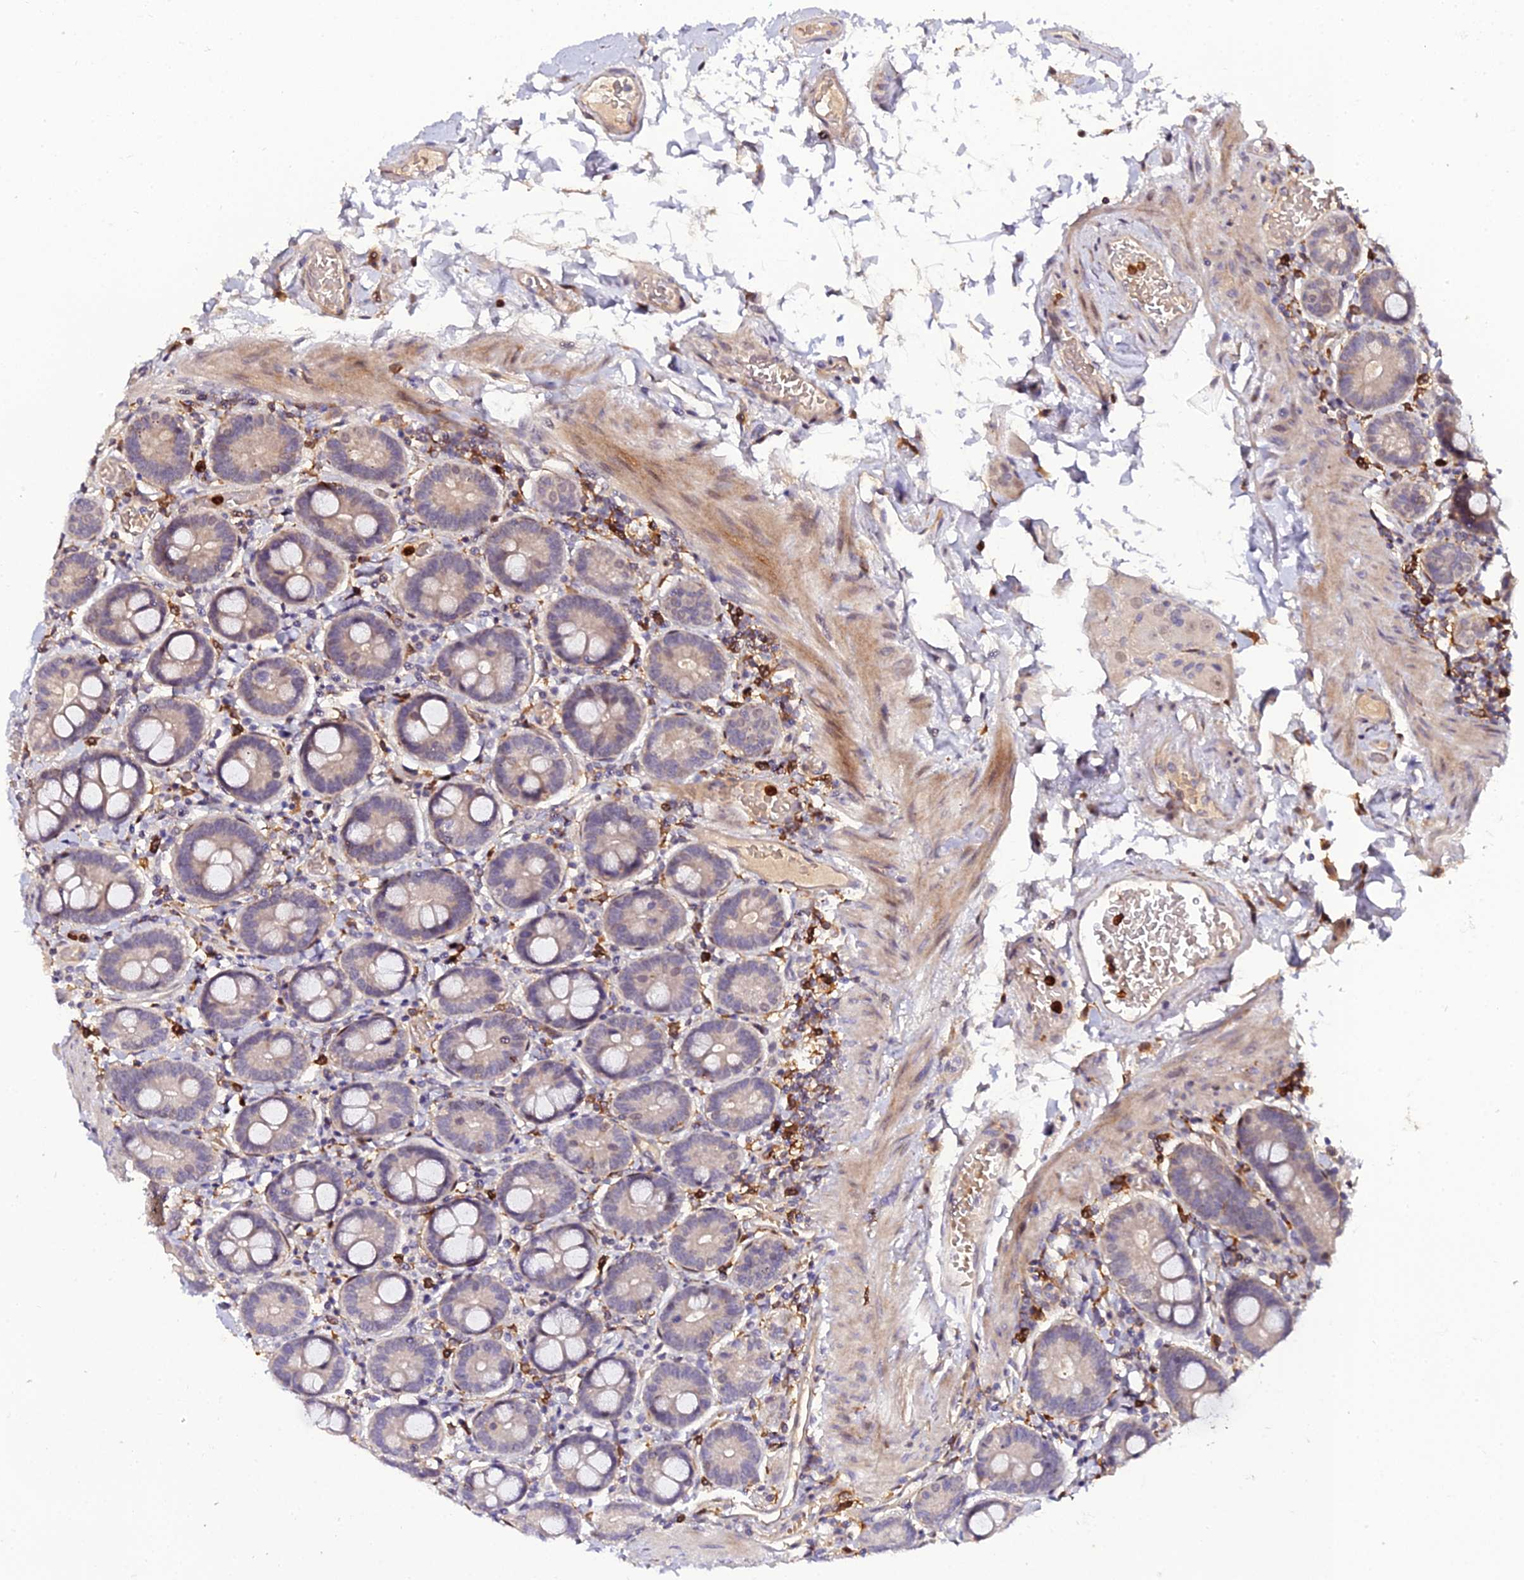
{"staining": {"intensity": "moderate", "quantity": "25%-75%", "location": "cytoplasmic/membranous"}, "tissue": "duodenum", "cell_type": "Glandular cells", "image_type": "normal", "snomed": [{"axis": "morphology", "description": "Normal tissue, NOS"}, {"axis": "topography", "description": "Duodenum"}], "caption": "Immunohistochemistry (IHC) photomicrograph of normal human duodenum stained for a protein (brown), which shows medium levels of moderate cytoplasmic/membranous positivity in approximately 25%-75% of glandular cells.", "gene": "IL4I1", "patient": {"sex": "male", "age": 55}}